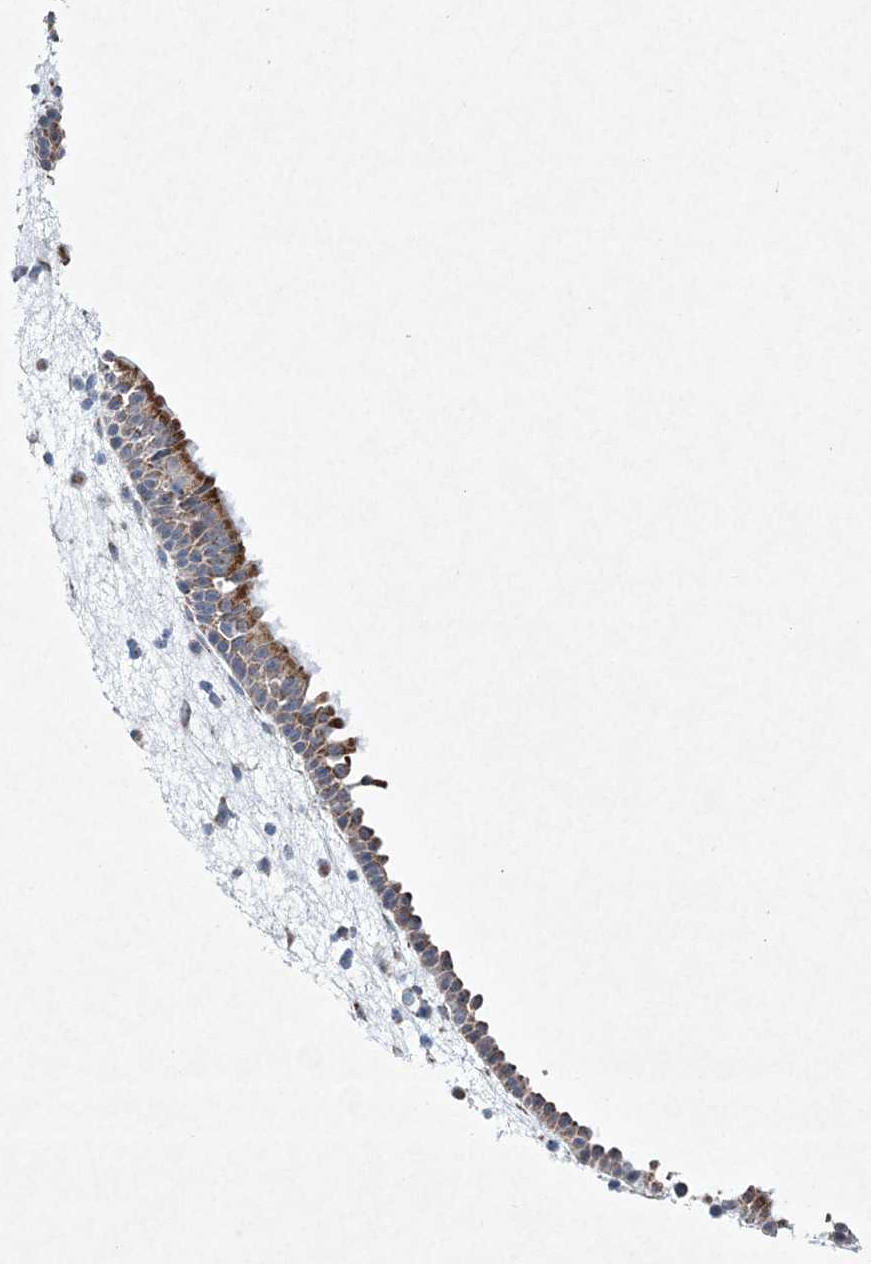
{"staining": {"intensity": "moderate", "quantity": ">75%", "location": "cytoplasmic/membranous"}, "tissue": "nasopharynx", "cell_type": "Respiratory epithelial cells", "image_type": "normal", "snomed": [{"axis": "morphology", "description": "Normal tissue, NOS"}, {"axis": "morphology", "description": "Inflammation, NOS"}, {"axis": "morphology", "description": "Malignant melanoma, Metastatic site"}, {"axis": "topography", "description": "Nasopharynx"}], "caption": "Immunohistochemical staining of unremarkable nasopharynx shows medium levels of moderate cytoplasmic/membranous expression in approximately >75% of respiratory epithelial cells.", "gene": "CES4A", "patient": {"sex": "male", "age": 70}}